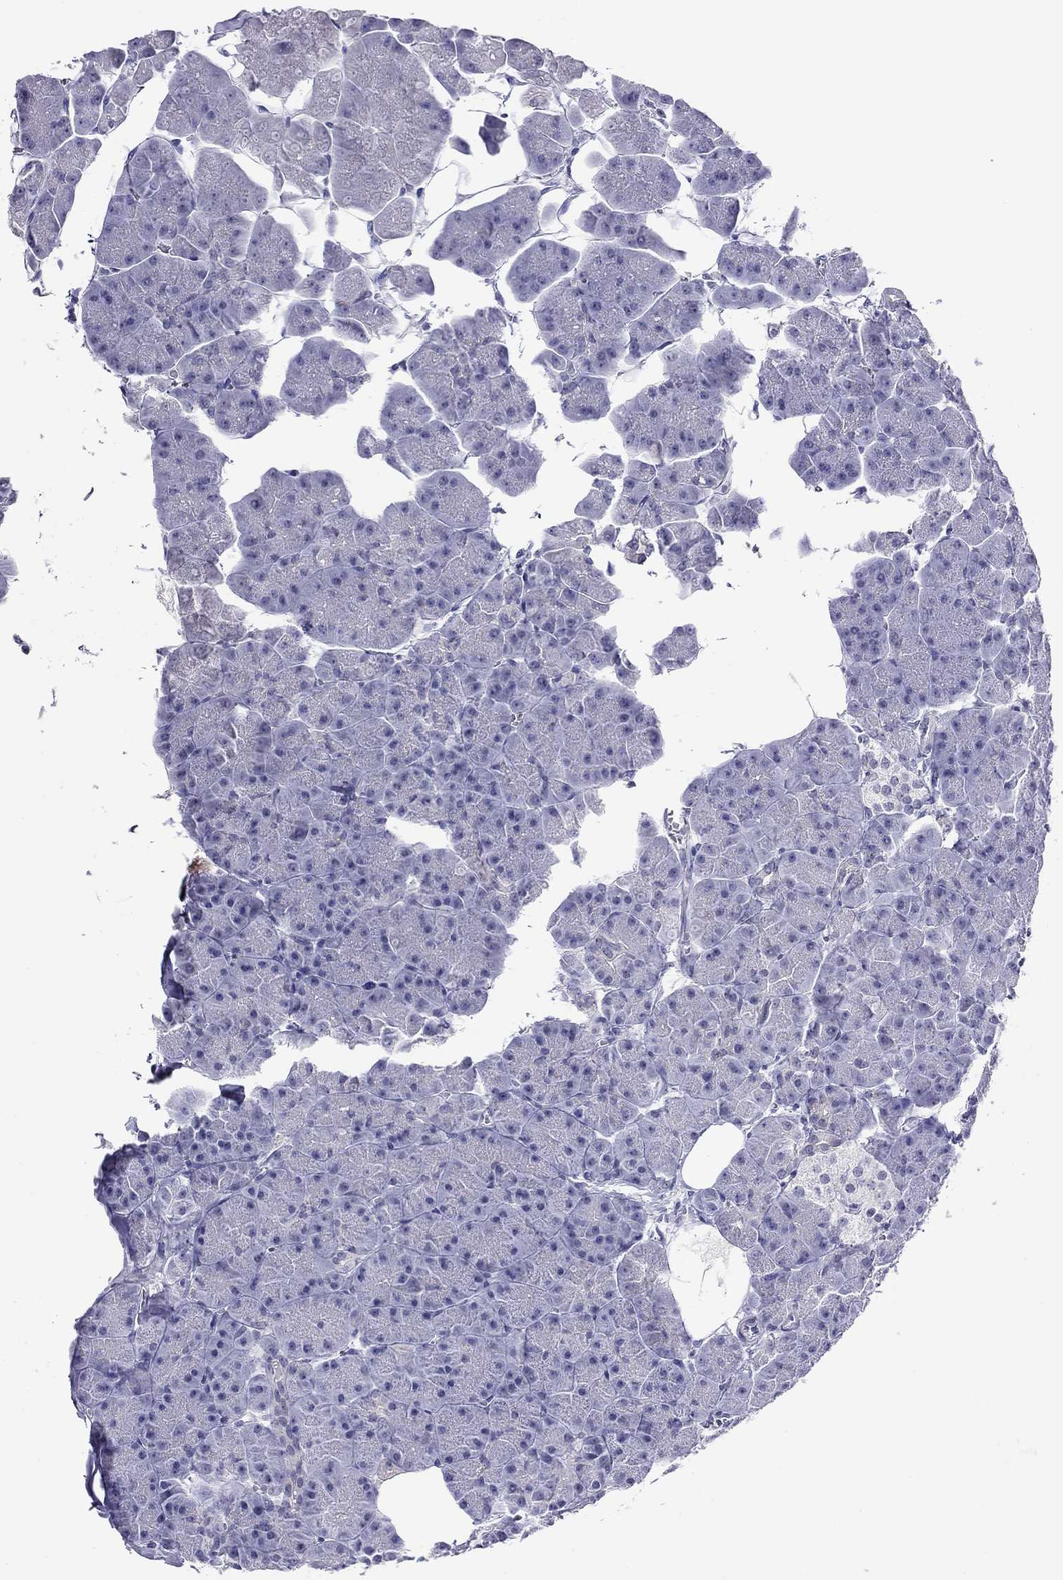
{"staining": {"intensity": "negative", "quantity": "none", "location": "none"}, "tissue": "pancreas", "cell_type": "Exocrine glandular cells", "image_type": "normal", "snomed": [{"axis": "morphology", "description": "Normal tissue, NOS"}, {"axis": "topography", "description": "Adipose tissue"}, {"axis": "topography", "description": "Pancreas"}, {"axis": "topography", "description": "Peripheral nerve tissue"}], "caption": "Immunohistochemistry (IHC) of benign pancreas shows no expression in exocrine glandular cells.", "gene": "MYMX", "patient": {"sex": "female", "age": 58}}